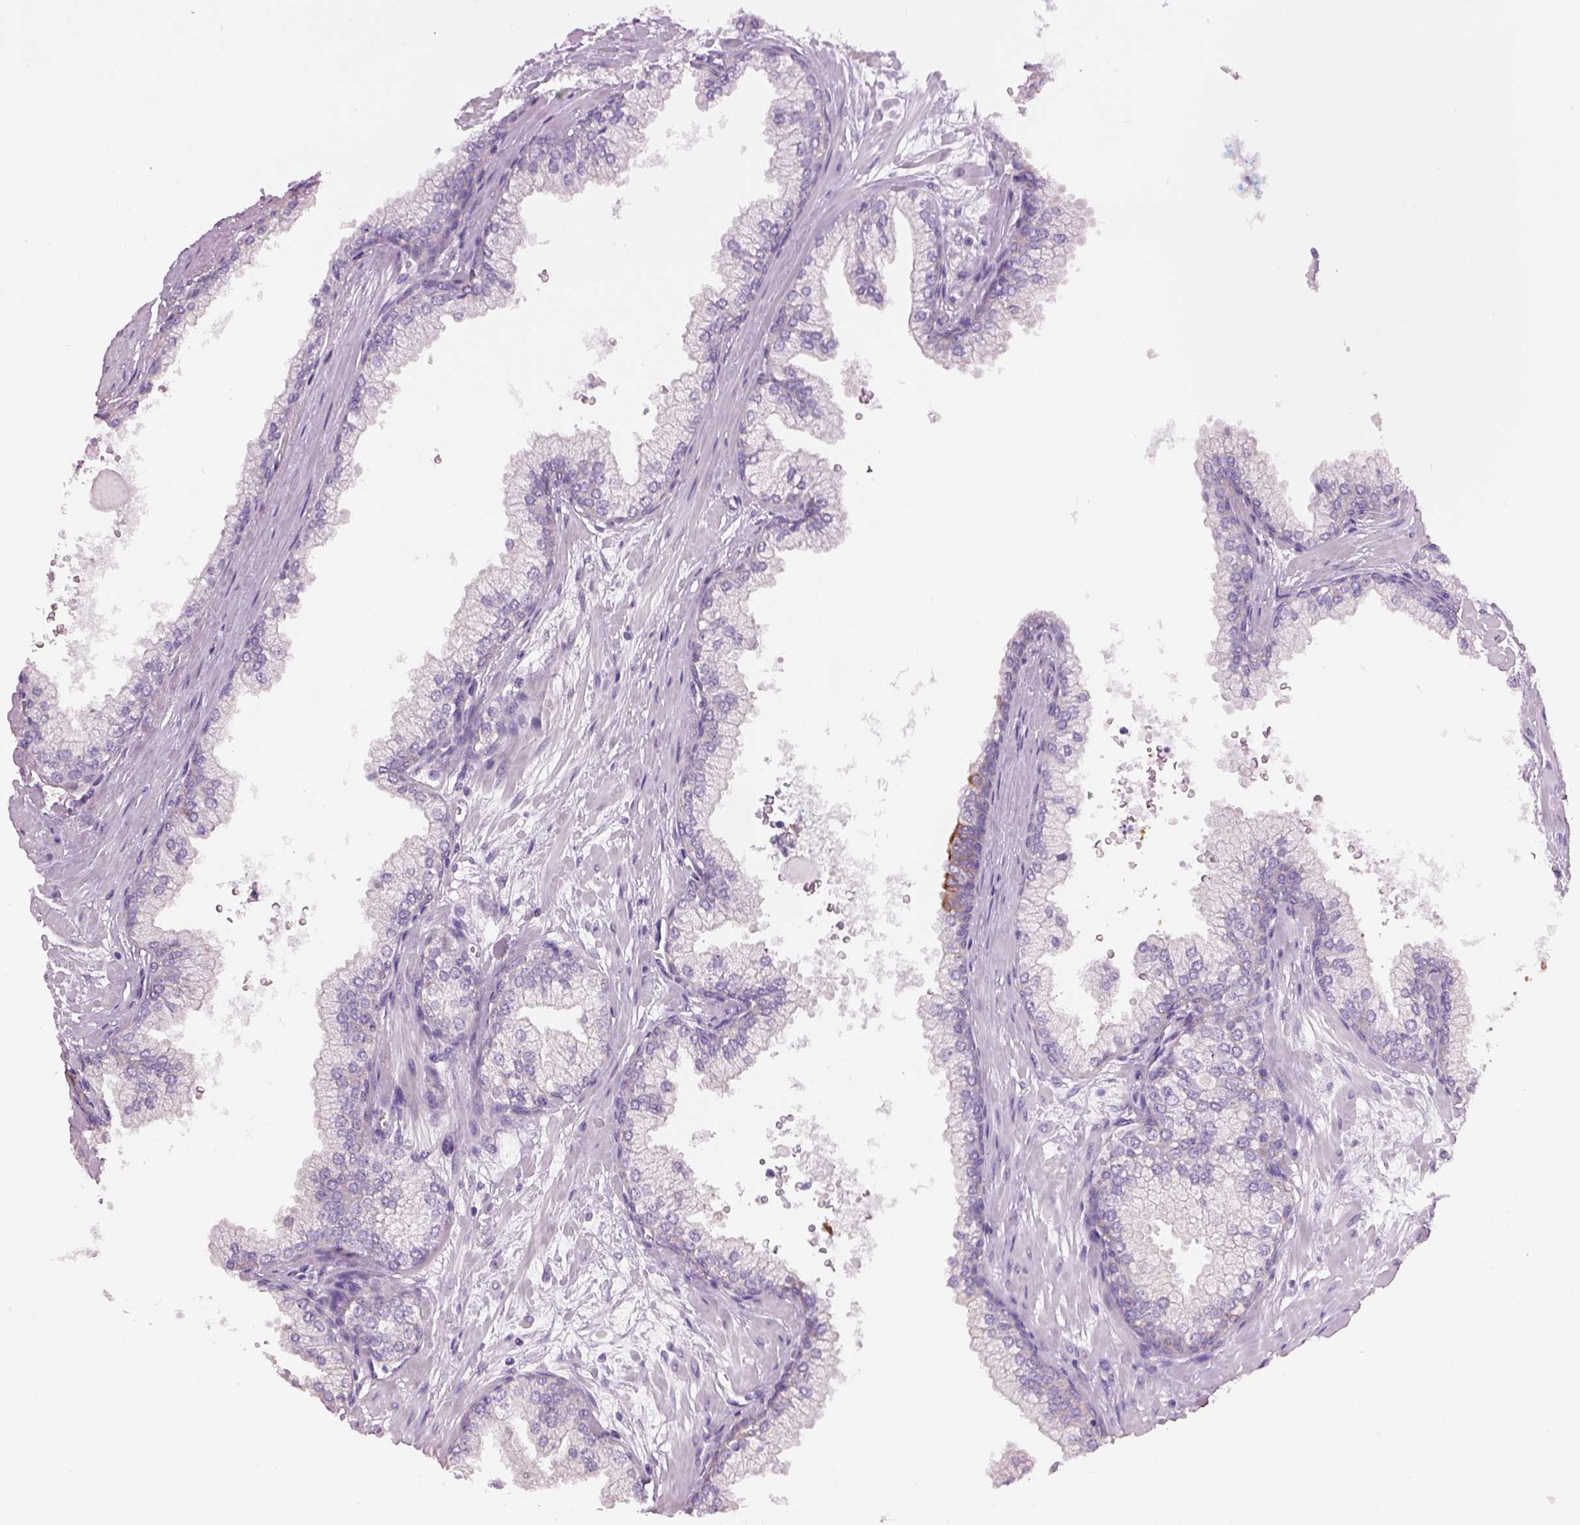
{"staining": {"intensity": "negative", "quantity": "none", "location": "none"}, "tissue": "prostate", "cell_type": "Glandular cells", "image_type": "normal", "snomed": [{"axis": "morphology", "description": "Normal tissue, NOS"}, {"axis": "topography", "description": "Prostate"}, {"axis": "topography", "description": "Peripheral nerve tissue"}], "caption": "Immunohistochemistry of benign prostate exhibits no expression in glandular cells.", "gene": "CHST14", "patient": {"sex": "male", "age": 61}}